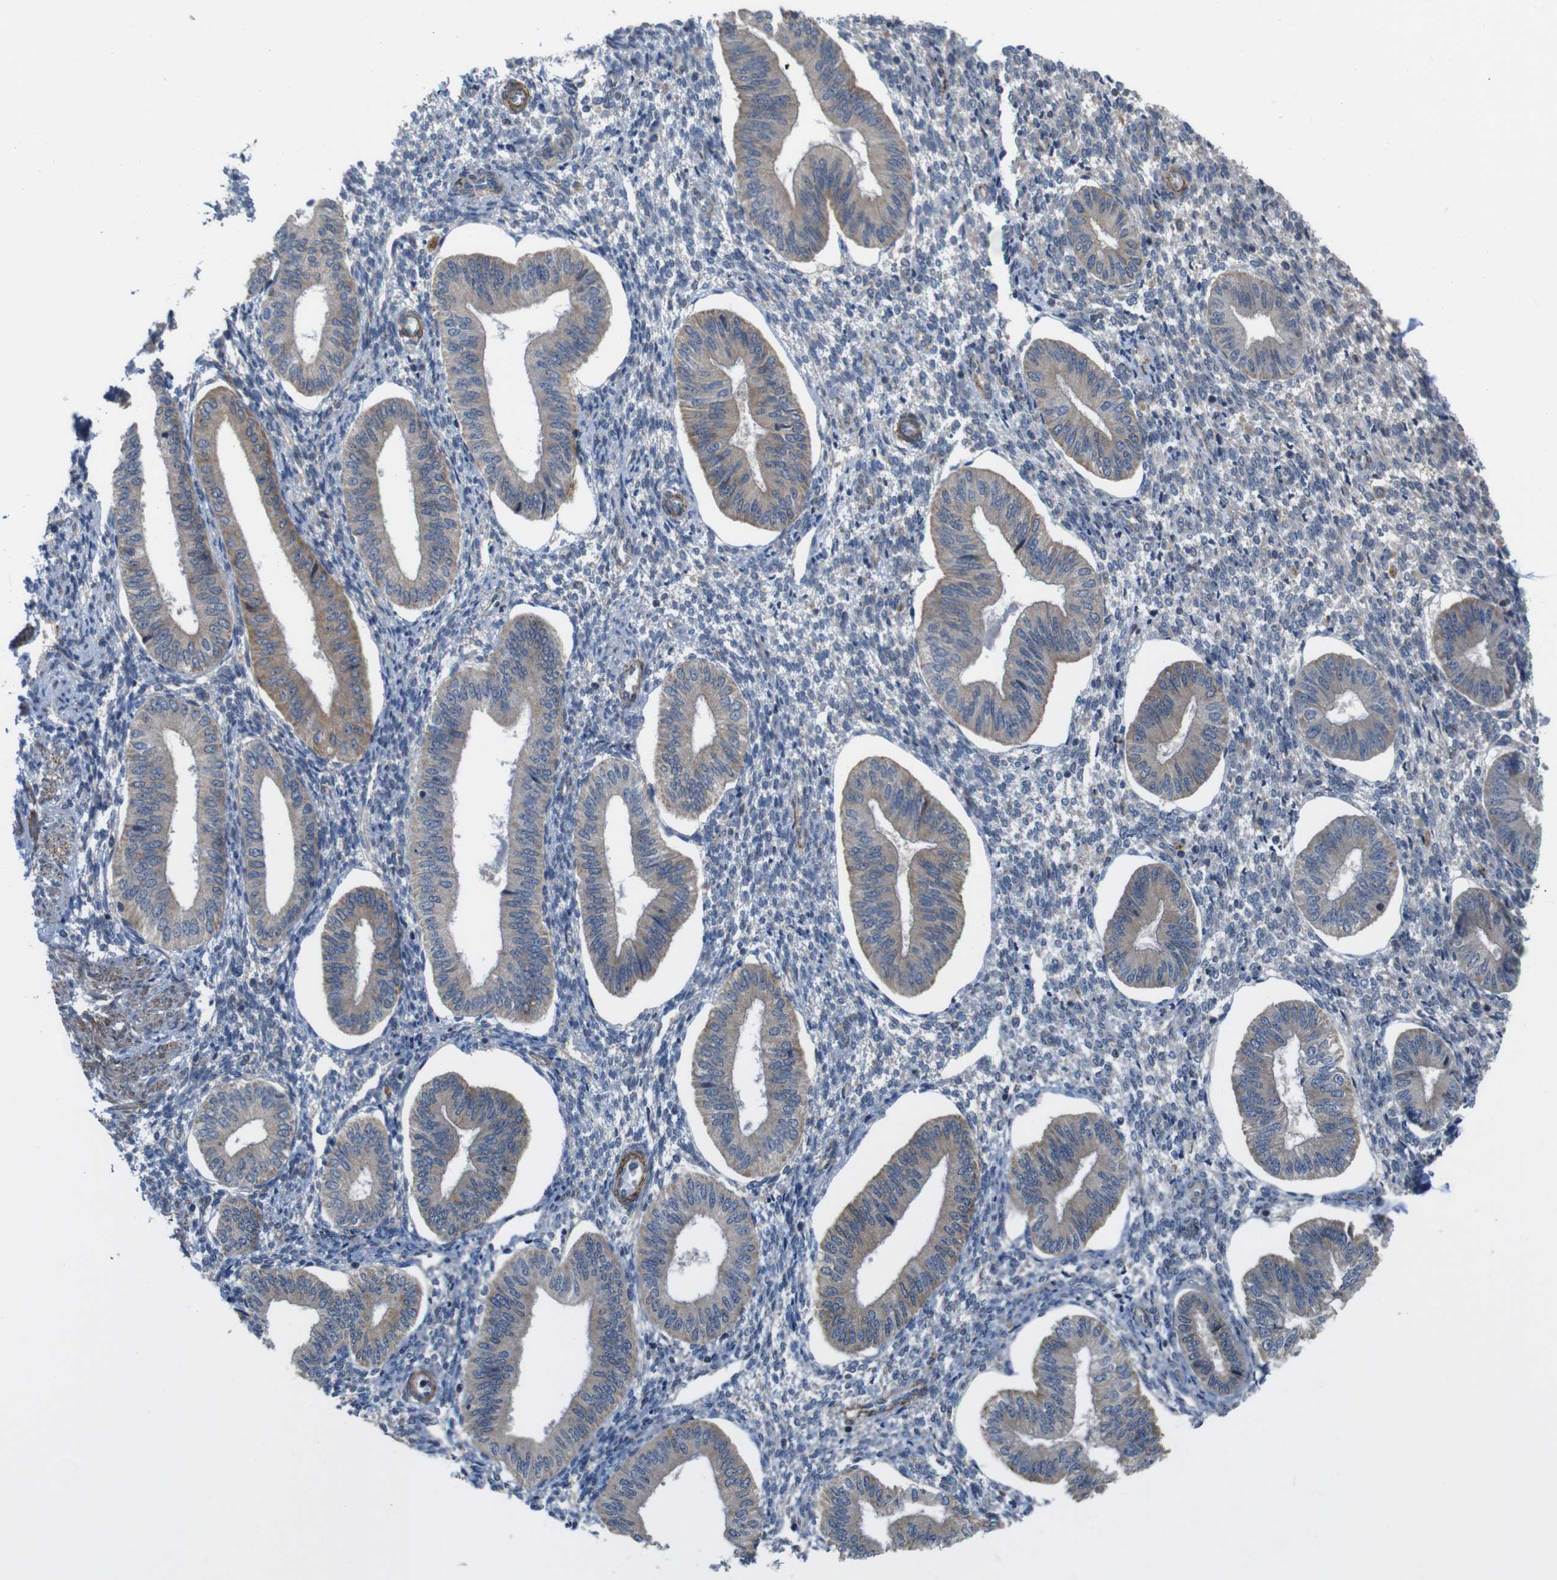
{"staining": {"intensity": "negative", "quantity": "none", "location": "none"}, "tissue": "endometrium", "cell_type": "Cells in endometrial stroma", "image_type": "normal", "snomed": [{"axis": "morphology", "description": "Normal tissue, NOS"}, {"axis": "topography", "description": "Endometrium"}], "caption": "Immunohistochemistry (IHC) image of unremarkable endometrium stained for a protein (brown), which exhibits no staining in cells in endometrial stroma.", "gene": "GGT7", "patient": {"sex": "female", "age": 50}}